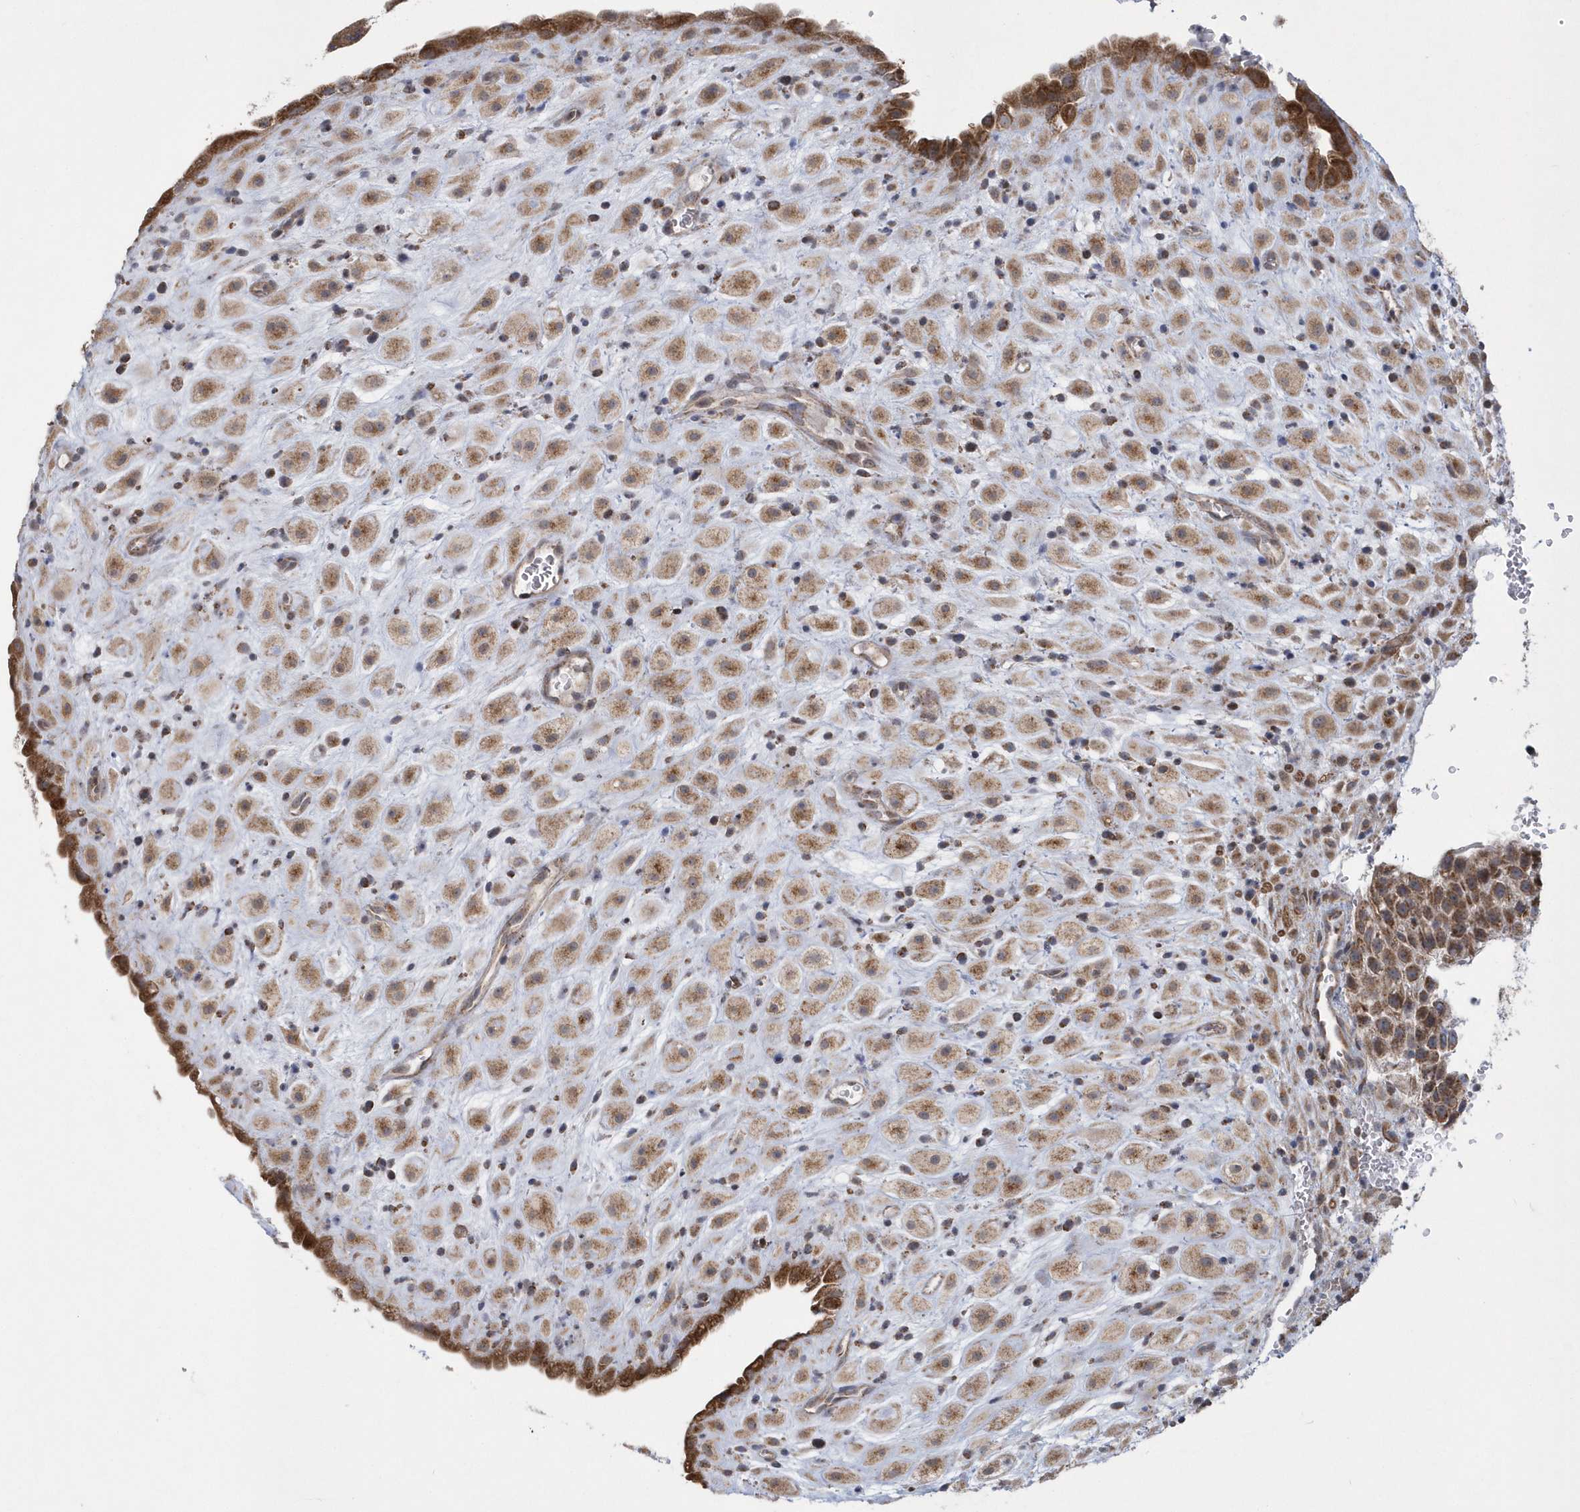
{"staining": {"intensity": "moderate", "quantity": ">75%", "location": "cytoplasmic/membranous"}, "tissue": "placenta", "cell_type": "Decidual cells", "image_type": "normal", "snomed": [{"axis": "morphology", "description": "Normal tissue, NOS"}, {"axis": "topography", "description": "Placenta"}], "caption": "Immunohistochemical staining of benign placenta shows medium levels of moderate cytoplasmic/membranous expression in approximately >75% of decidual cells.", "gene": "SLX9", "patient": {"sex": "female", "age": 35}}